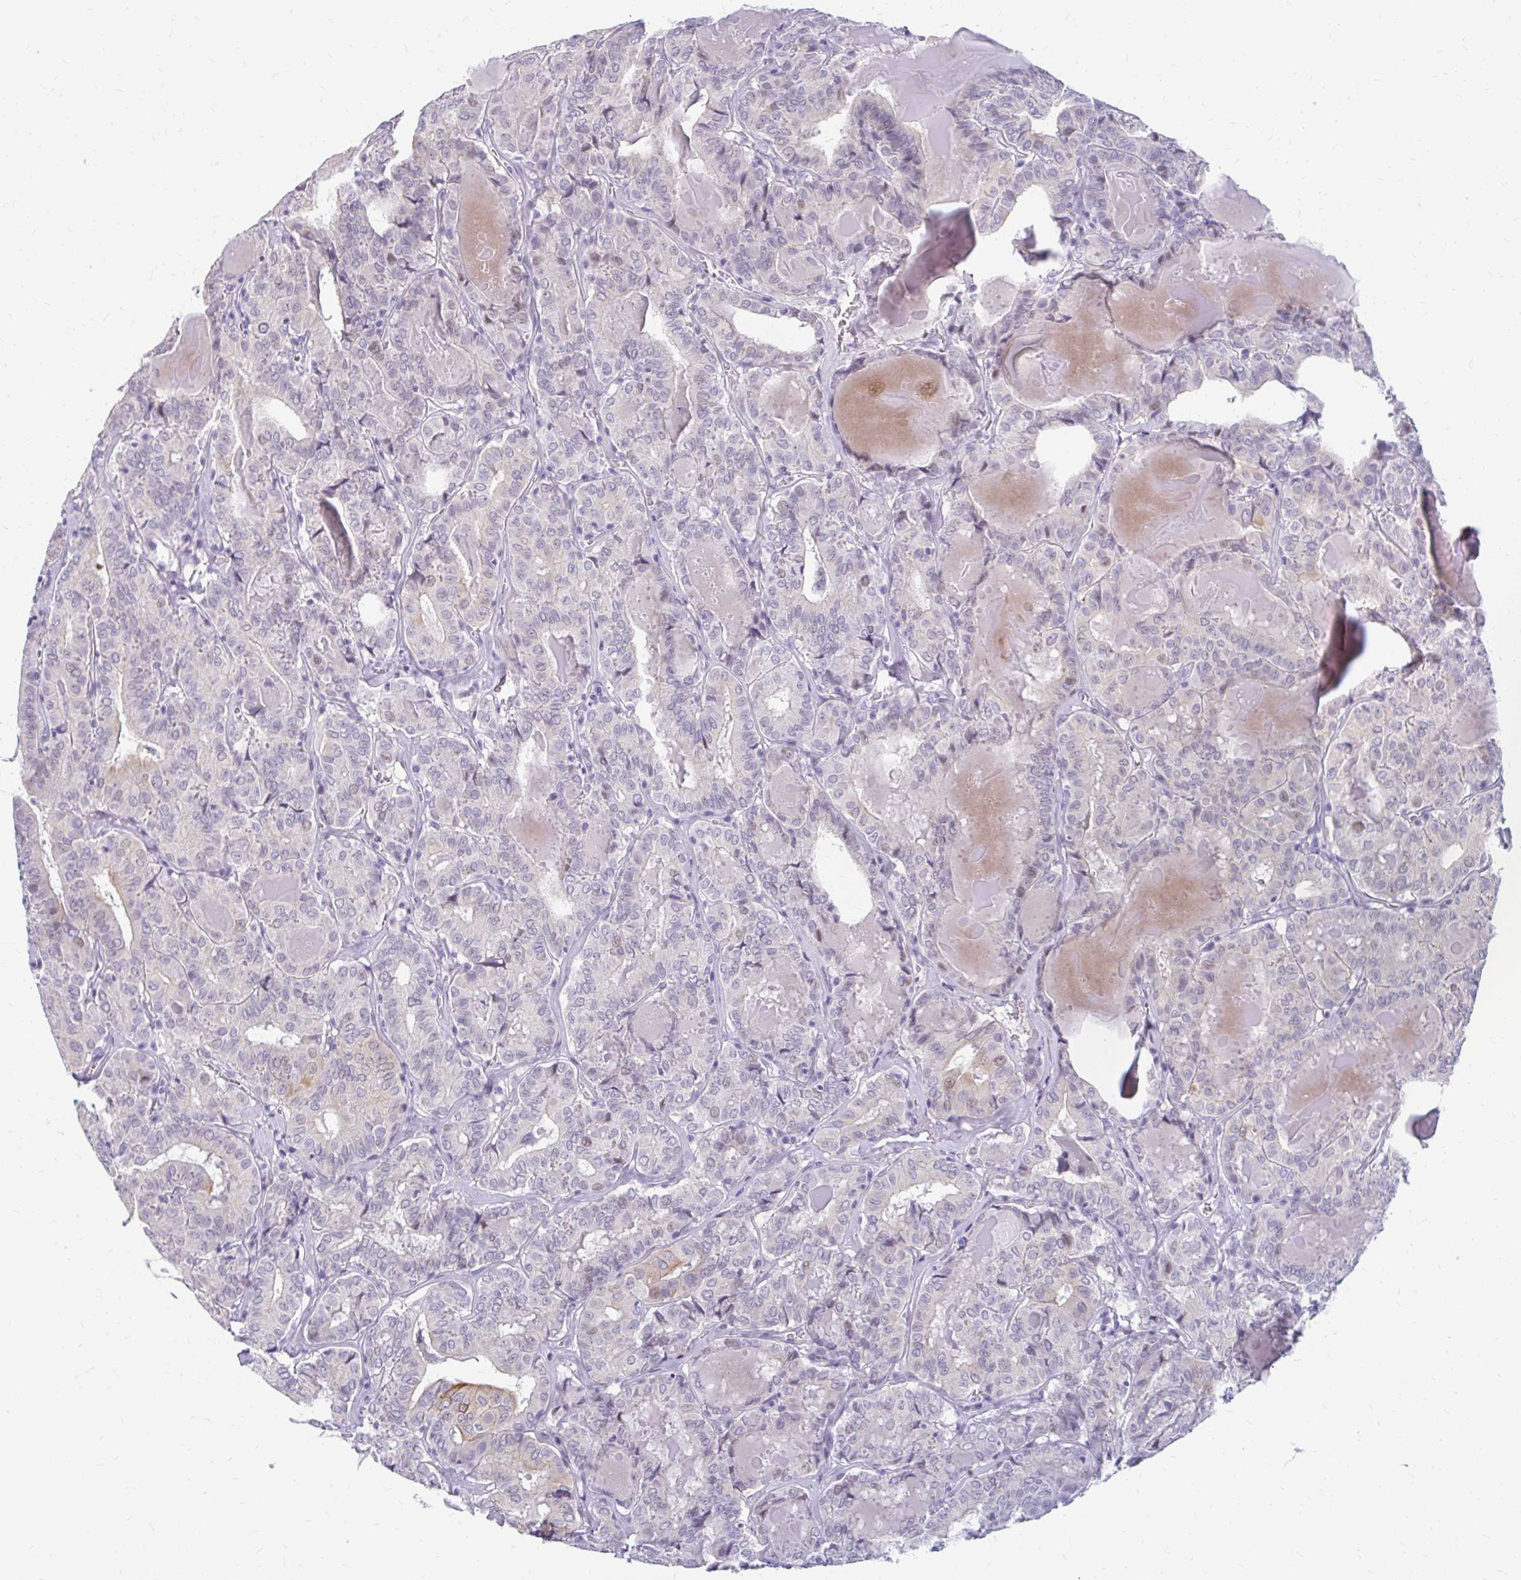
{"staining": {"intensity": "negative", "quantity": "none", "location": "none"}, "tissue": "thyroid cancer", "cell_type": "Tumor cells", "image_type": "cancer", "snomed": [{"axis": "morphology", "description": "Papillary adenocarcinoma, NOS"}, {"axis": "topography", "description": "Thyroid gland"}], "caption": "Immunohistochemistry (IHC) of thyroid cancer (papillary adenocarcinoma) reveals no positivity in tumor cells.", "gene": "RGS16", "patient": {"sex": "female", "age": 72}}